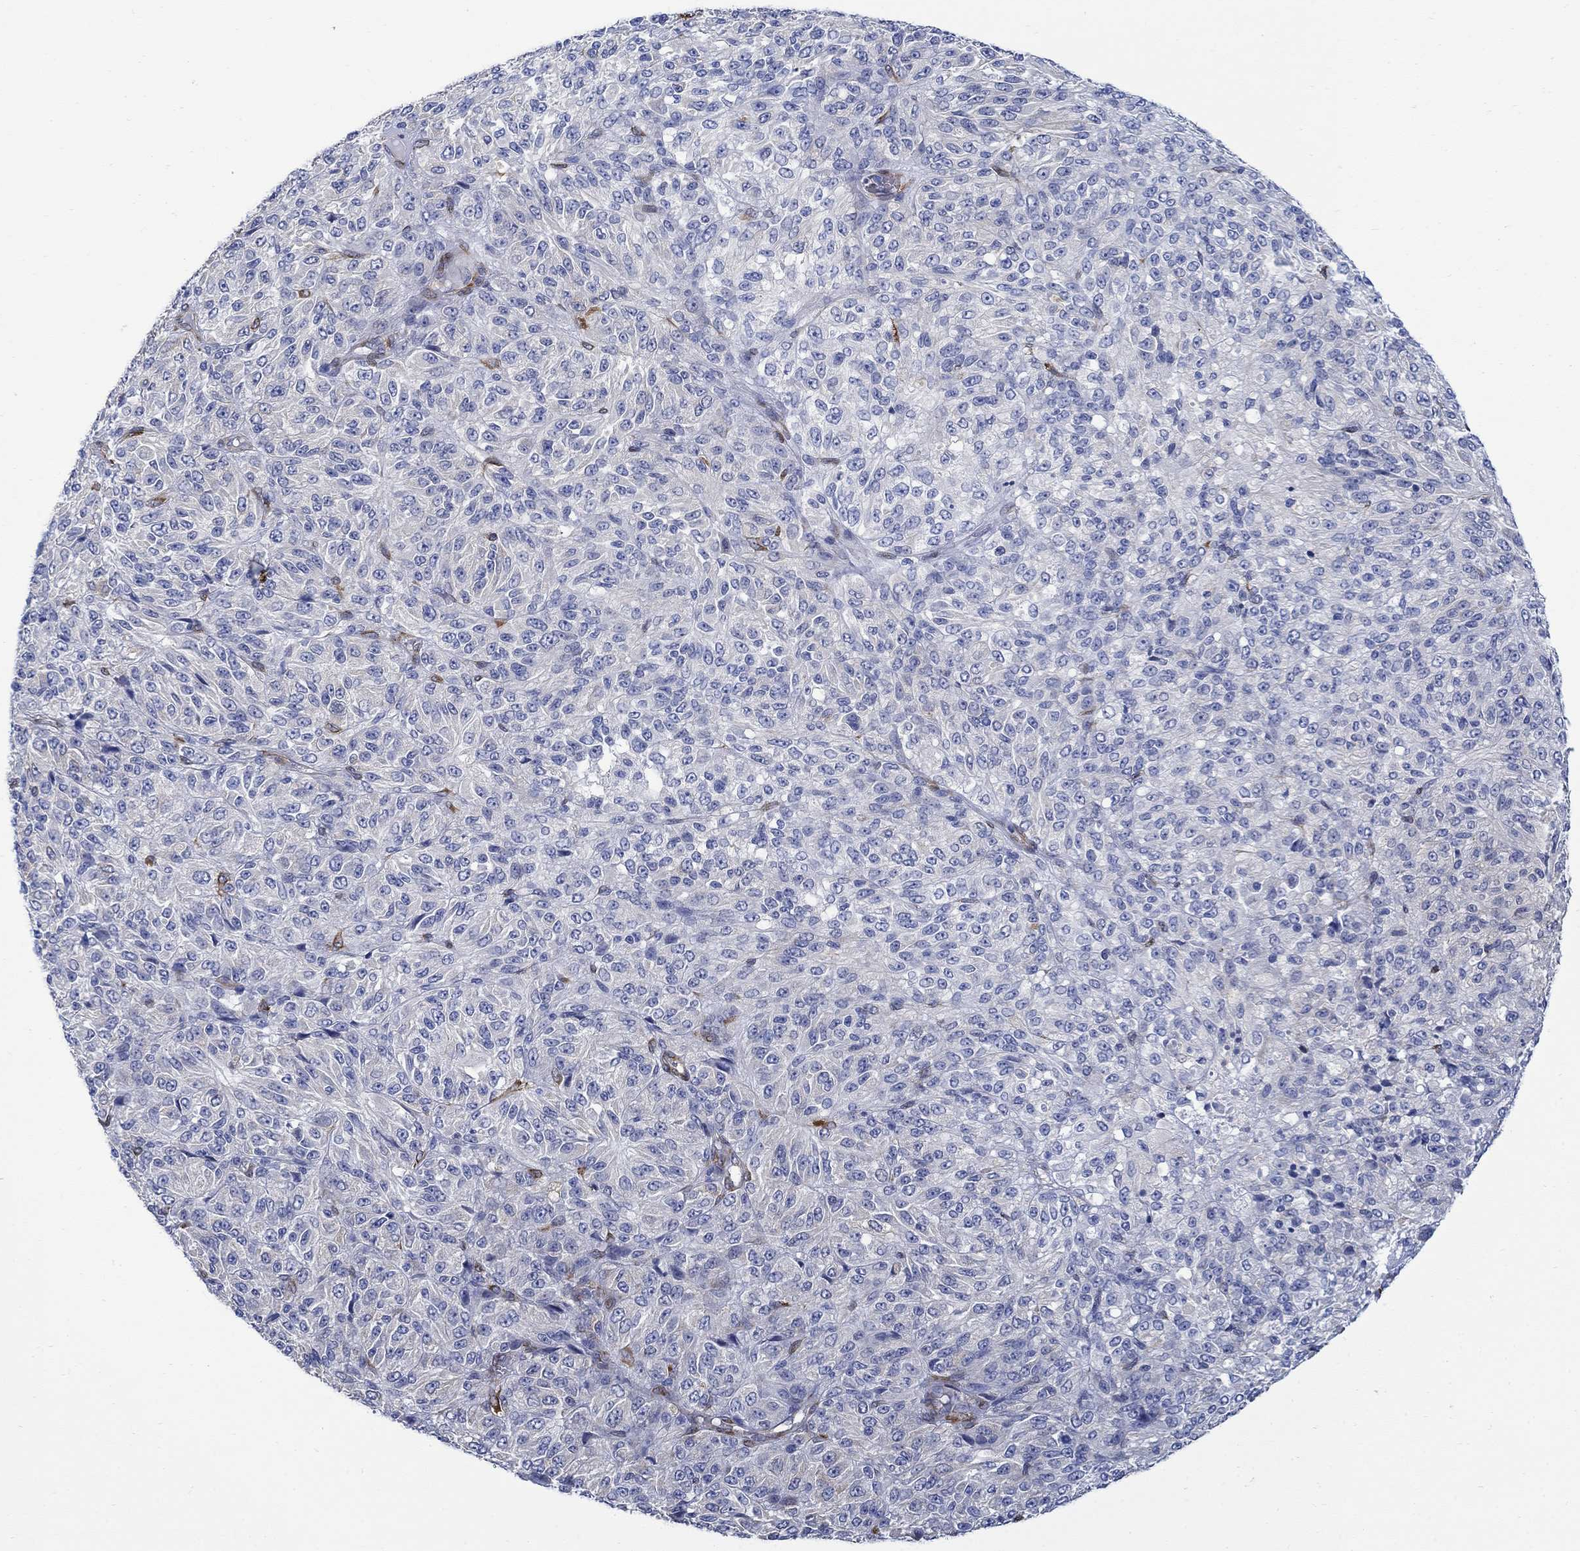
{"staining": {"intensity": "negative", "quantity": "none", "location": "none"}, "tissue": "melanoma", "cell_type": "Tumor cells", "image_type": "cancer", "snomed": [{"axis": "morphology", "description": "Malignant melanoma, Metastatic site"}, {"axis": "topography", "description": "Brain"}], "caption": "Malignant melanoma (metastatic site) stained for a protein using IHC reveals no staining tumor cells.", "gene": "TGM2", "patient": {"sex": "female", "age": 56}}